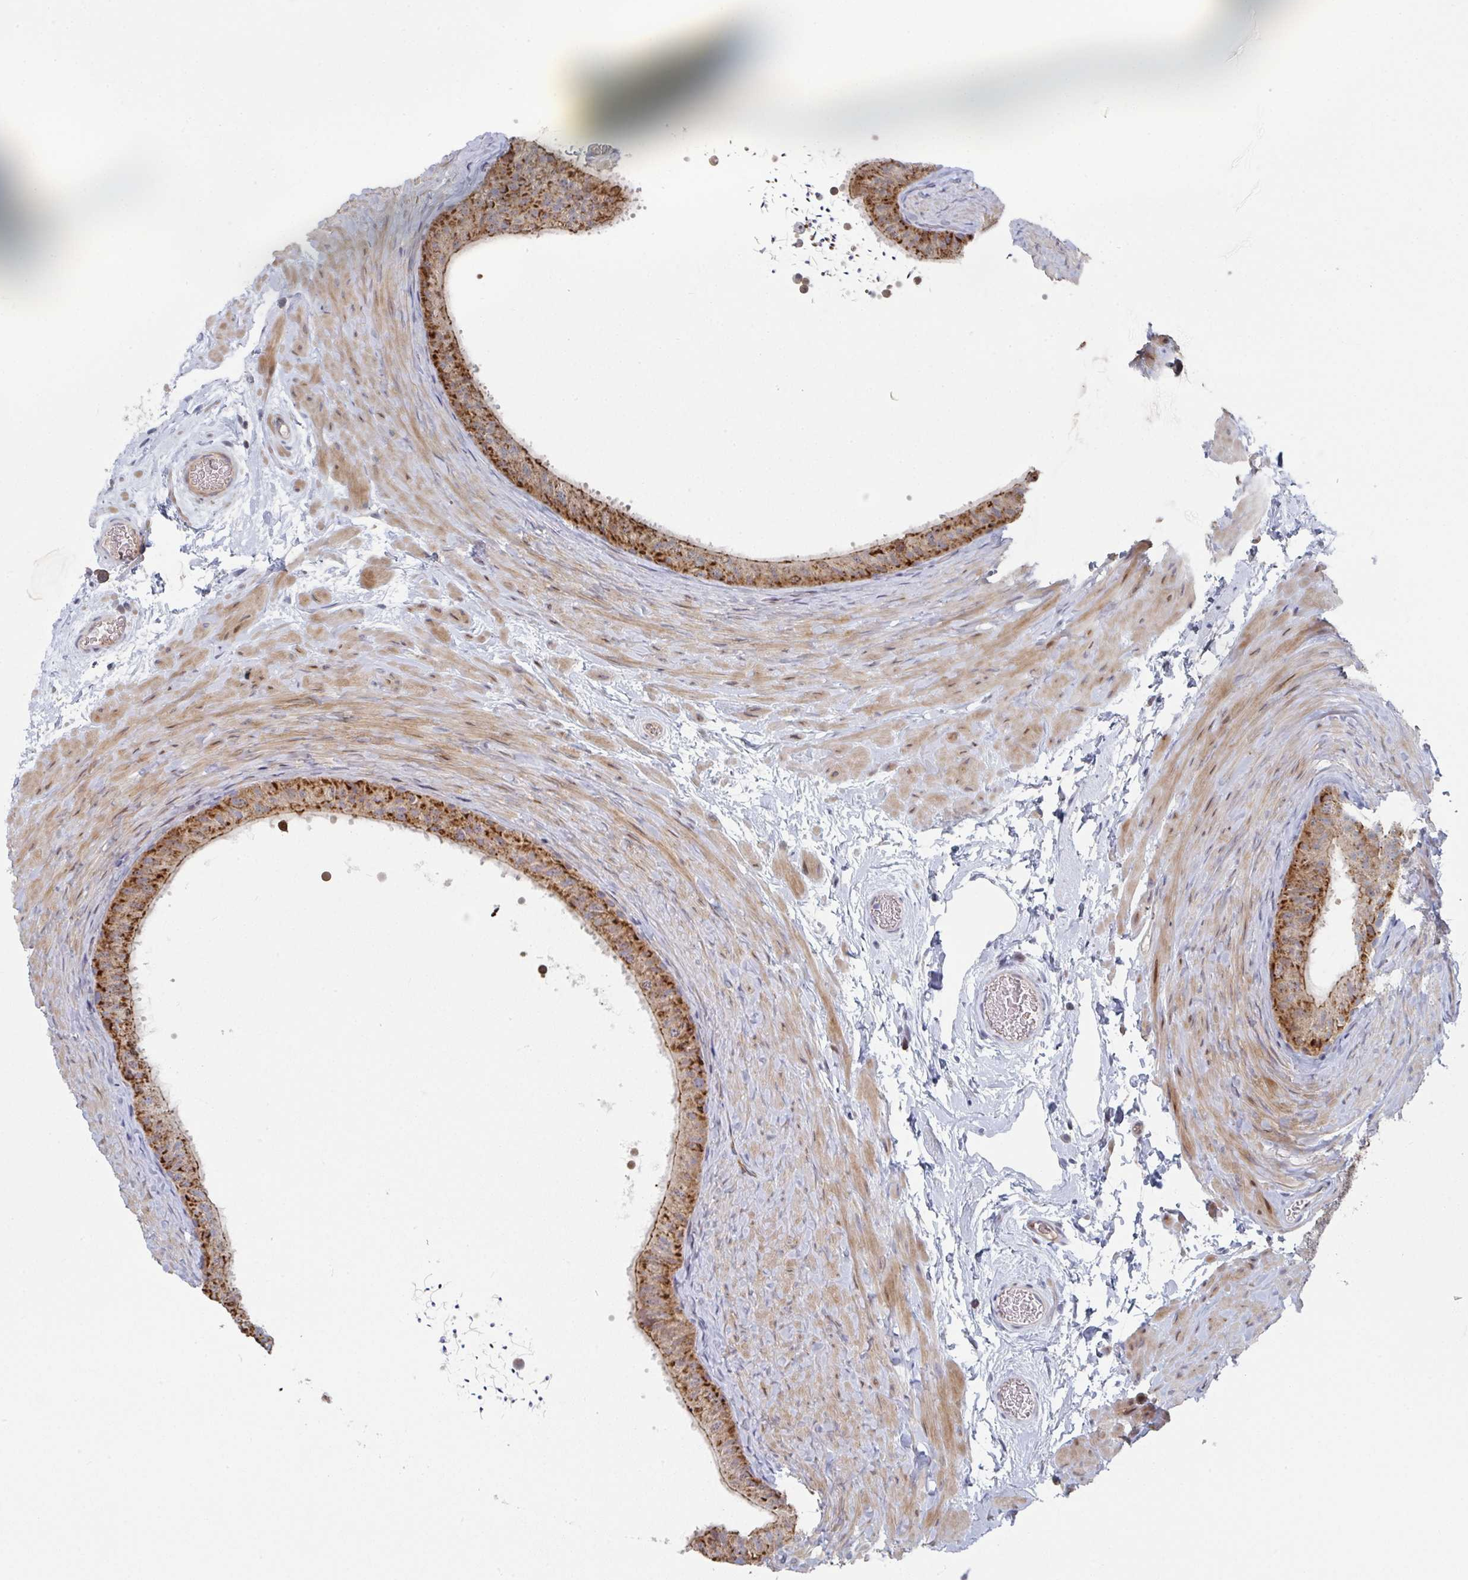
{"staining": {"intensity": "moderate", "quantity": ">75%", "location": "cytoplasmic/membranous"}, "tissue": "epididymis", "cell_type": "Glandular cells", "image_type": "normal", "snomed": [{"axis": "morphology", "description": "Normal tissue, NOS"}, {"axis": "topography", "description": "Epididymis, spermatic cord, NOS"}, {"axis": "topography", "description": "Epididymis"}], "caption": "Brown immunohistochemical staining in unremarkable human epididymis exhibits moderate cytoplasmic/membranous expression in about >75% of glandular cells.", "gene": "ZNF644", "patient": {"sex": "male", "age": 31}}